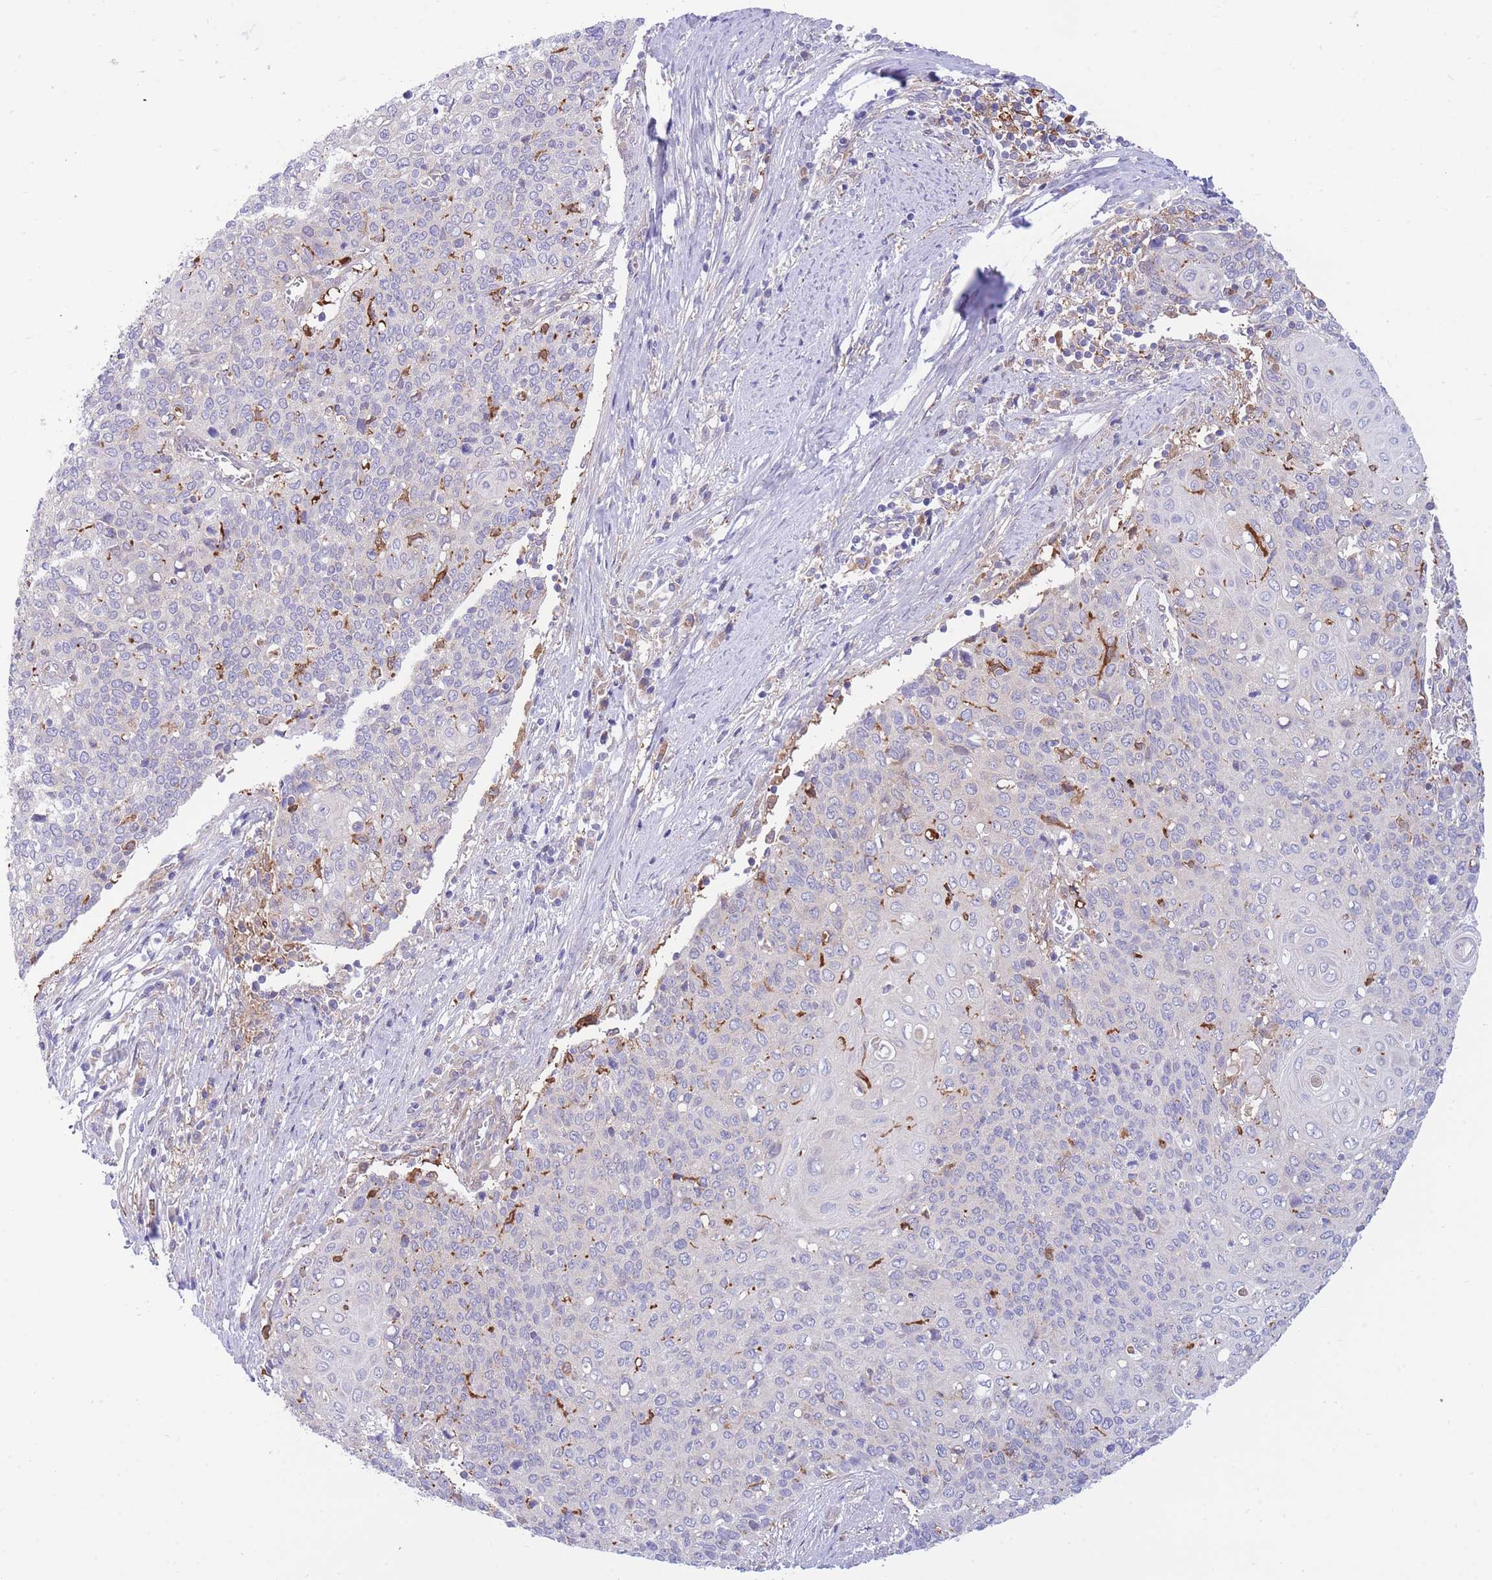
{"staining": {"intensity": "negative", "quantity": "none", "location": "none"}, "tissue": "cervical cancer", "cell_type": "Tumor cells", "image_type": "cancer", "snomed": [{"axis": "morphology", "description": "Squamous cell carcinoma, NOS"}, {"axis": "topography", "description": "Cervix"}], "caption": "This is an immunohistochemistry micrograph of cervical squamous cell carcinoma. There is no staining in tumor cells.", "gene": "NAMPT", "patient": {"sex": "female", "age": 39}}